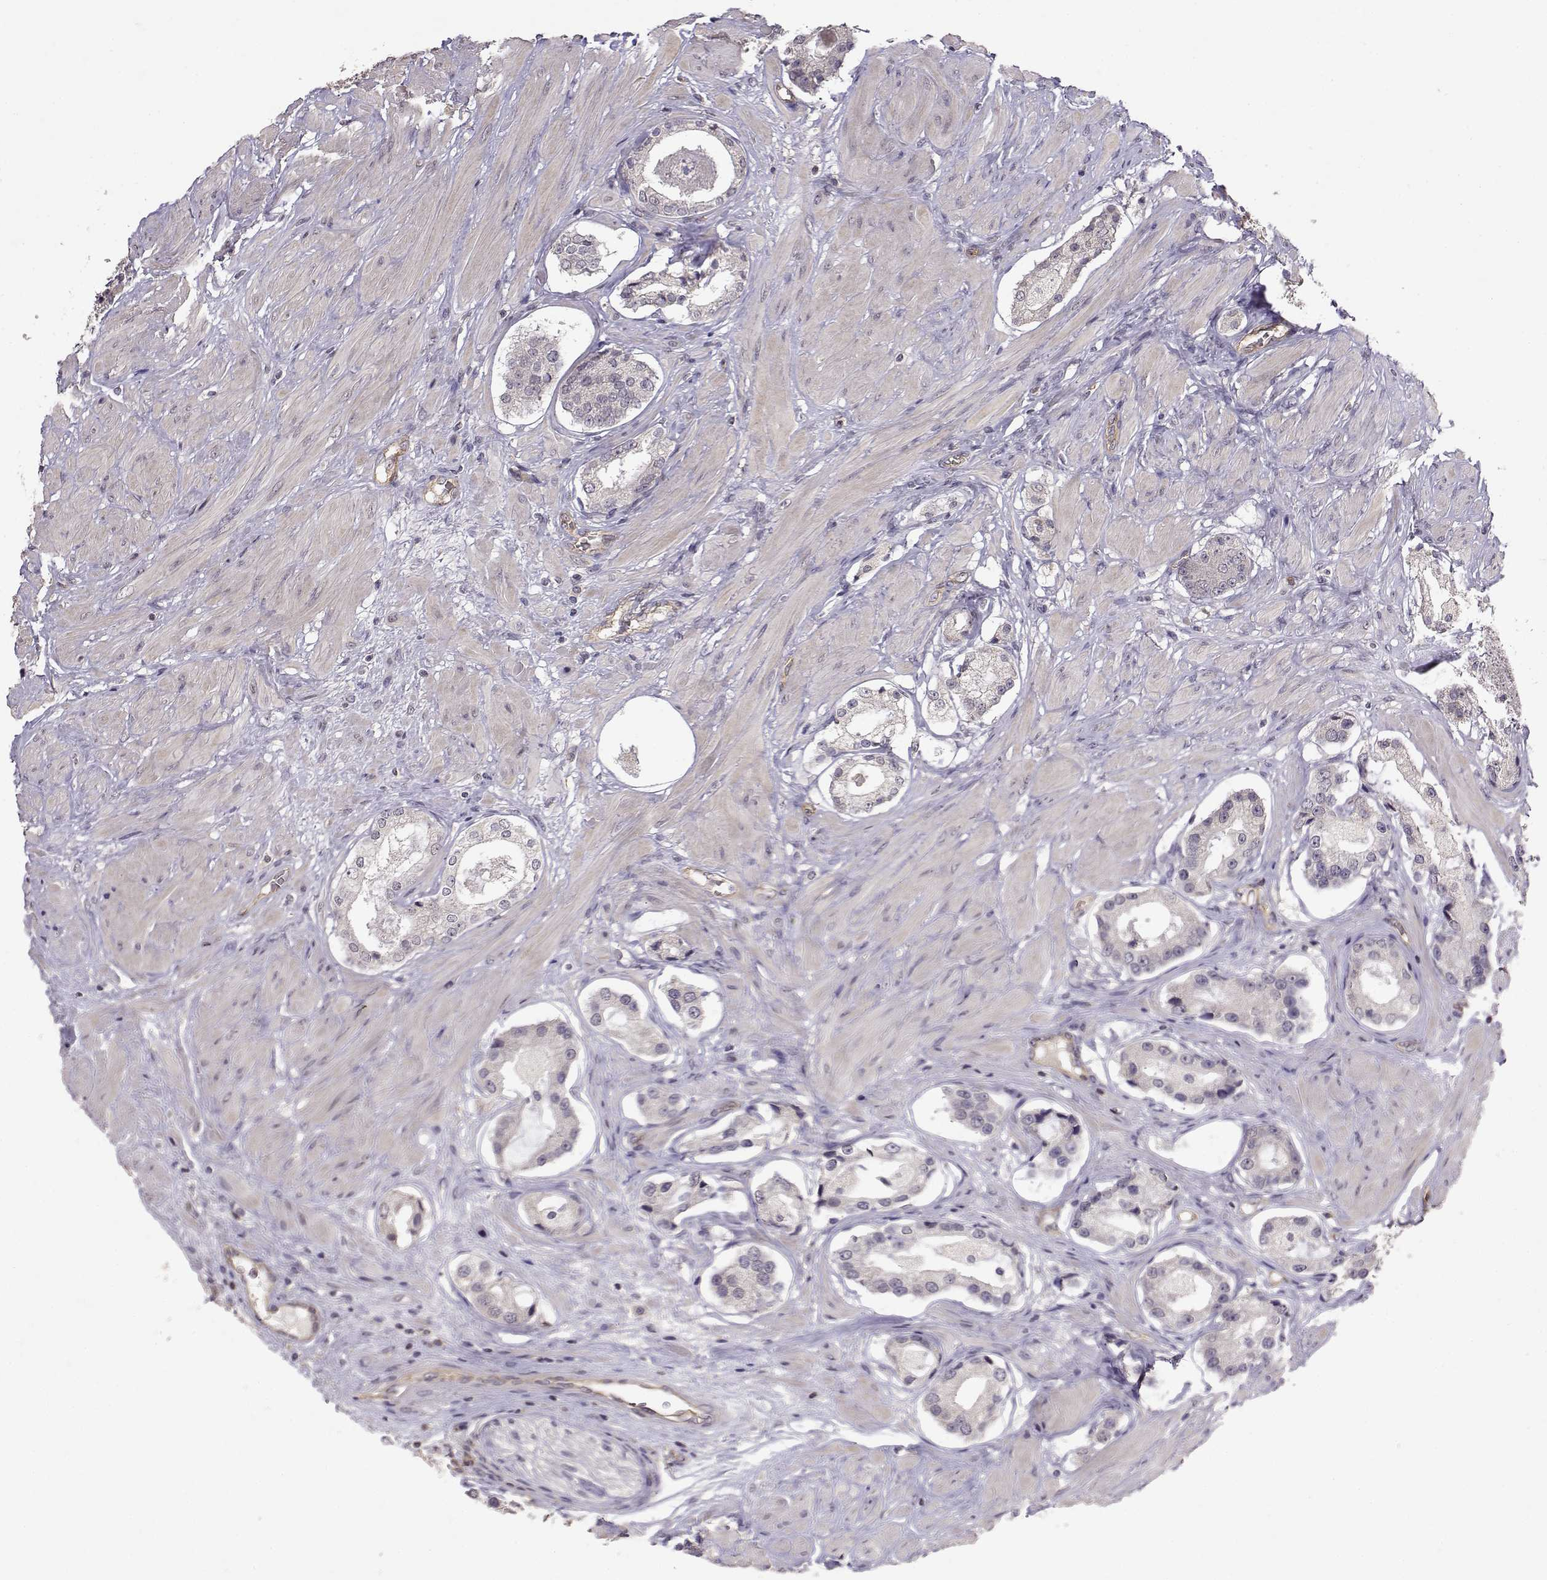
{"staining": {"intensity": "negative", "quantity": "none", "location": "none"}, "tissue": "prostate cancer", "cell_type": "Tumor cells", "image_type": "cancer", "snomed": [{"axis": "morphology", "description": "Adenocarcinoma, Low grade"}, {"axis": "topography", "description": "Prostate"}], "caption": "Photomicrograph shows no significant protein expression in tumor cells of prostate cancer (low-grade adenocarcinoma).", "gene": "IFITM1", "patient": {"sex": "male", "age": 60}}